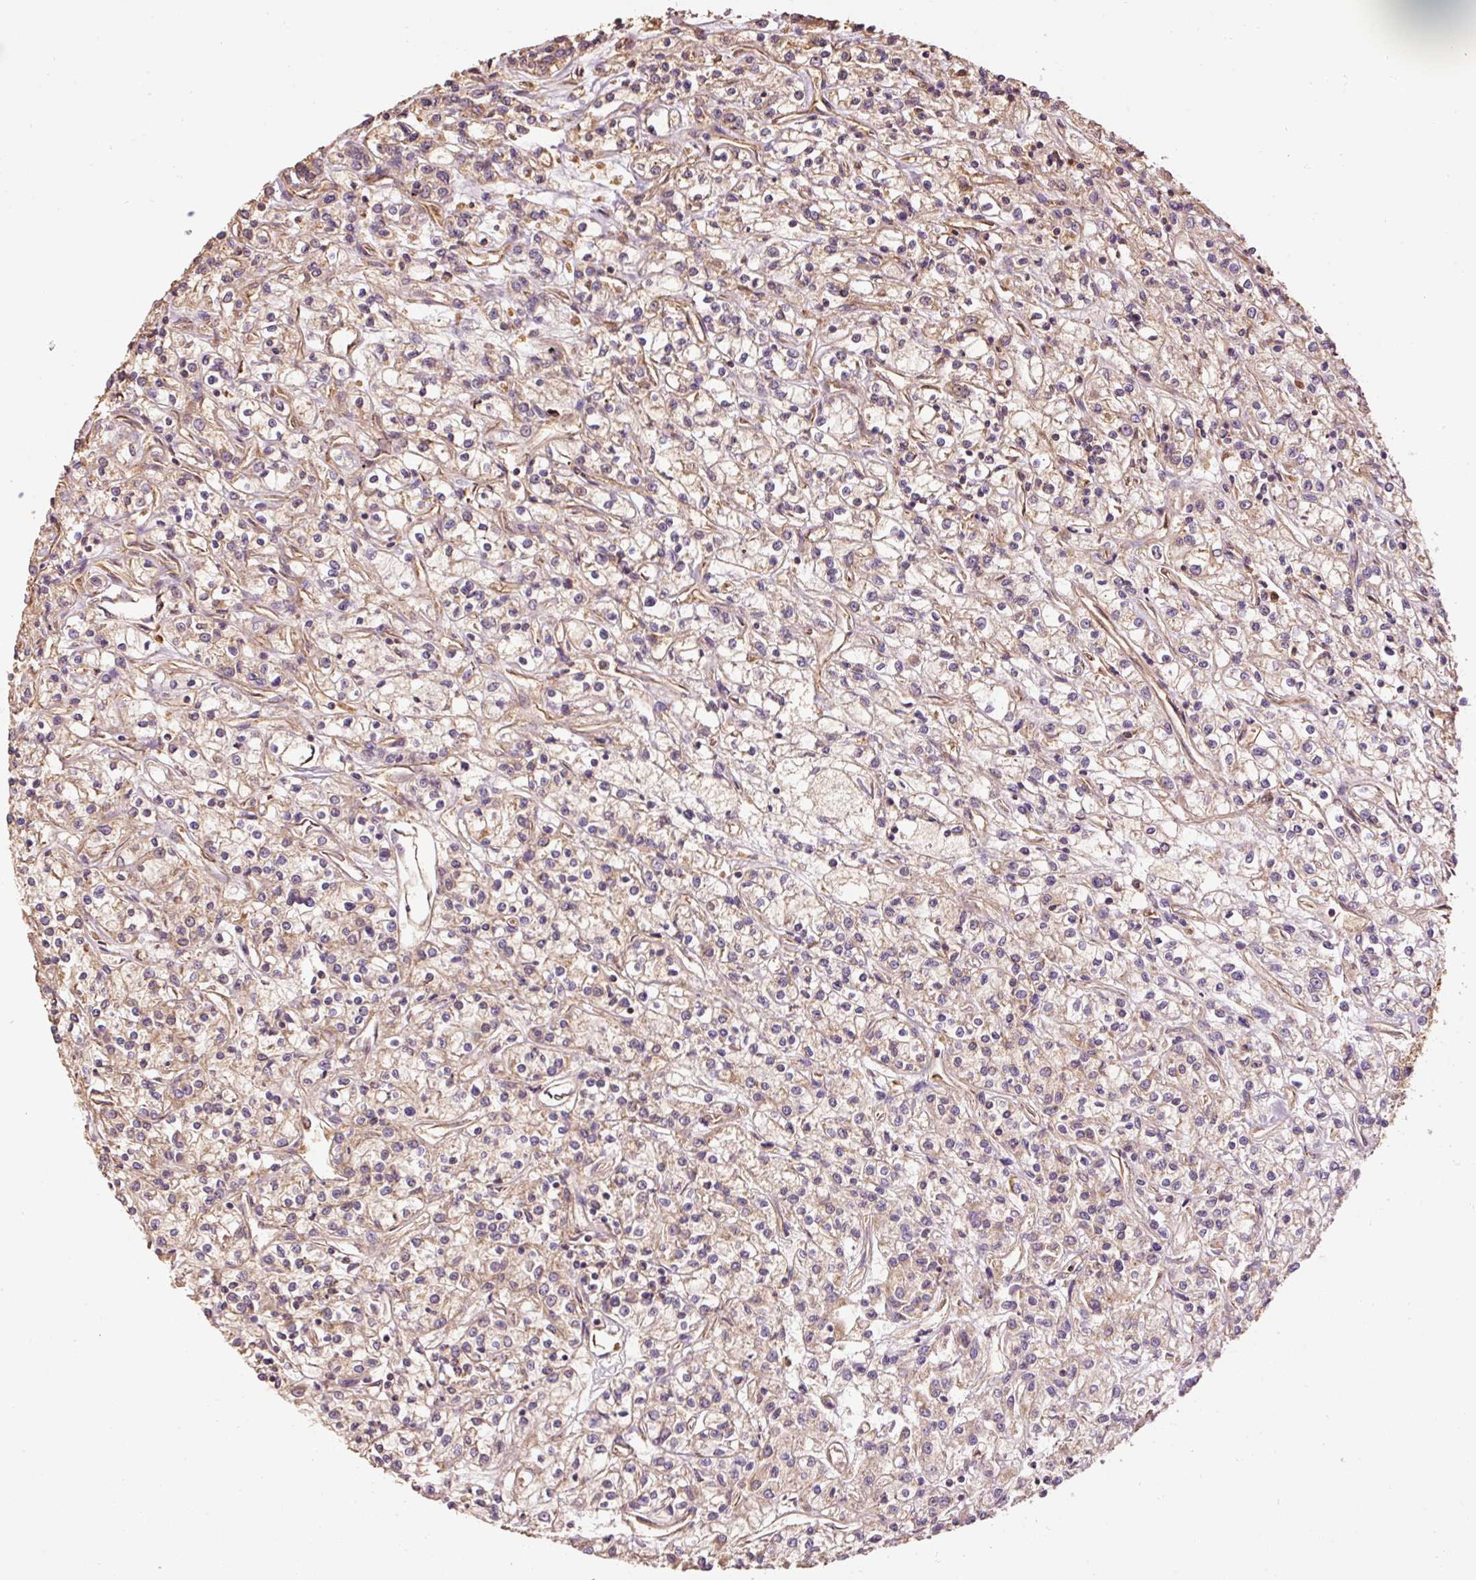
{"staining": {"intensity": "weak", "quantity": ">75%", "location": "cytoplasmic/membranous"}, "tissue": "renal cancer", "cell_type": "Tumor cells", "image_type": "cancer", "snomed": [{"axis": "morphology", "description": "Adenocarcinoma, NOS"}, {"axis": "topography", "description": "Kidney"}], "caption": "An IHC histopathology image of tumor tissue is shown. Protein staining in brown labels weak cytoplasmic/membranous positivity in renal adenocarcinoma within tumor cells.", "gene": "EFHC1", "patient": {"sex": "female", "age": 59}}